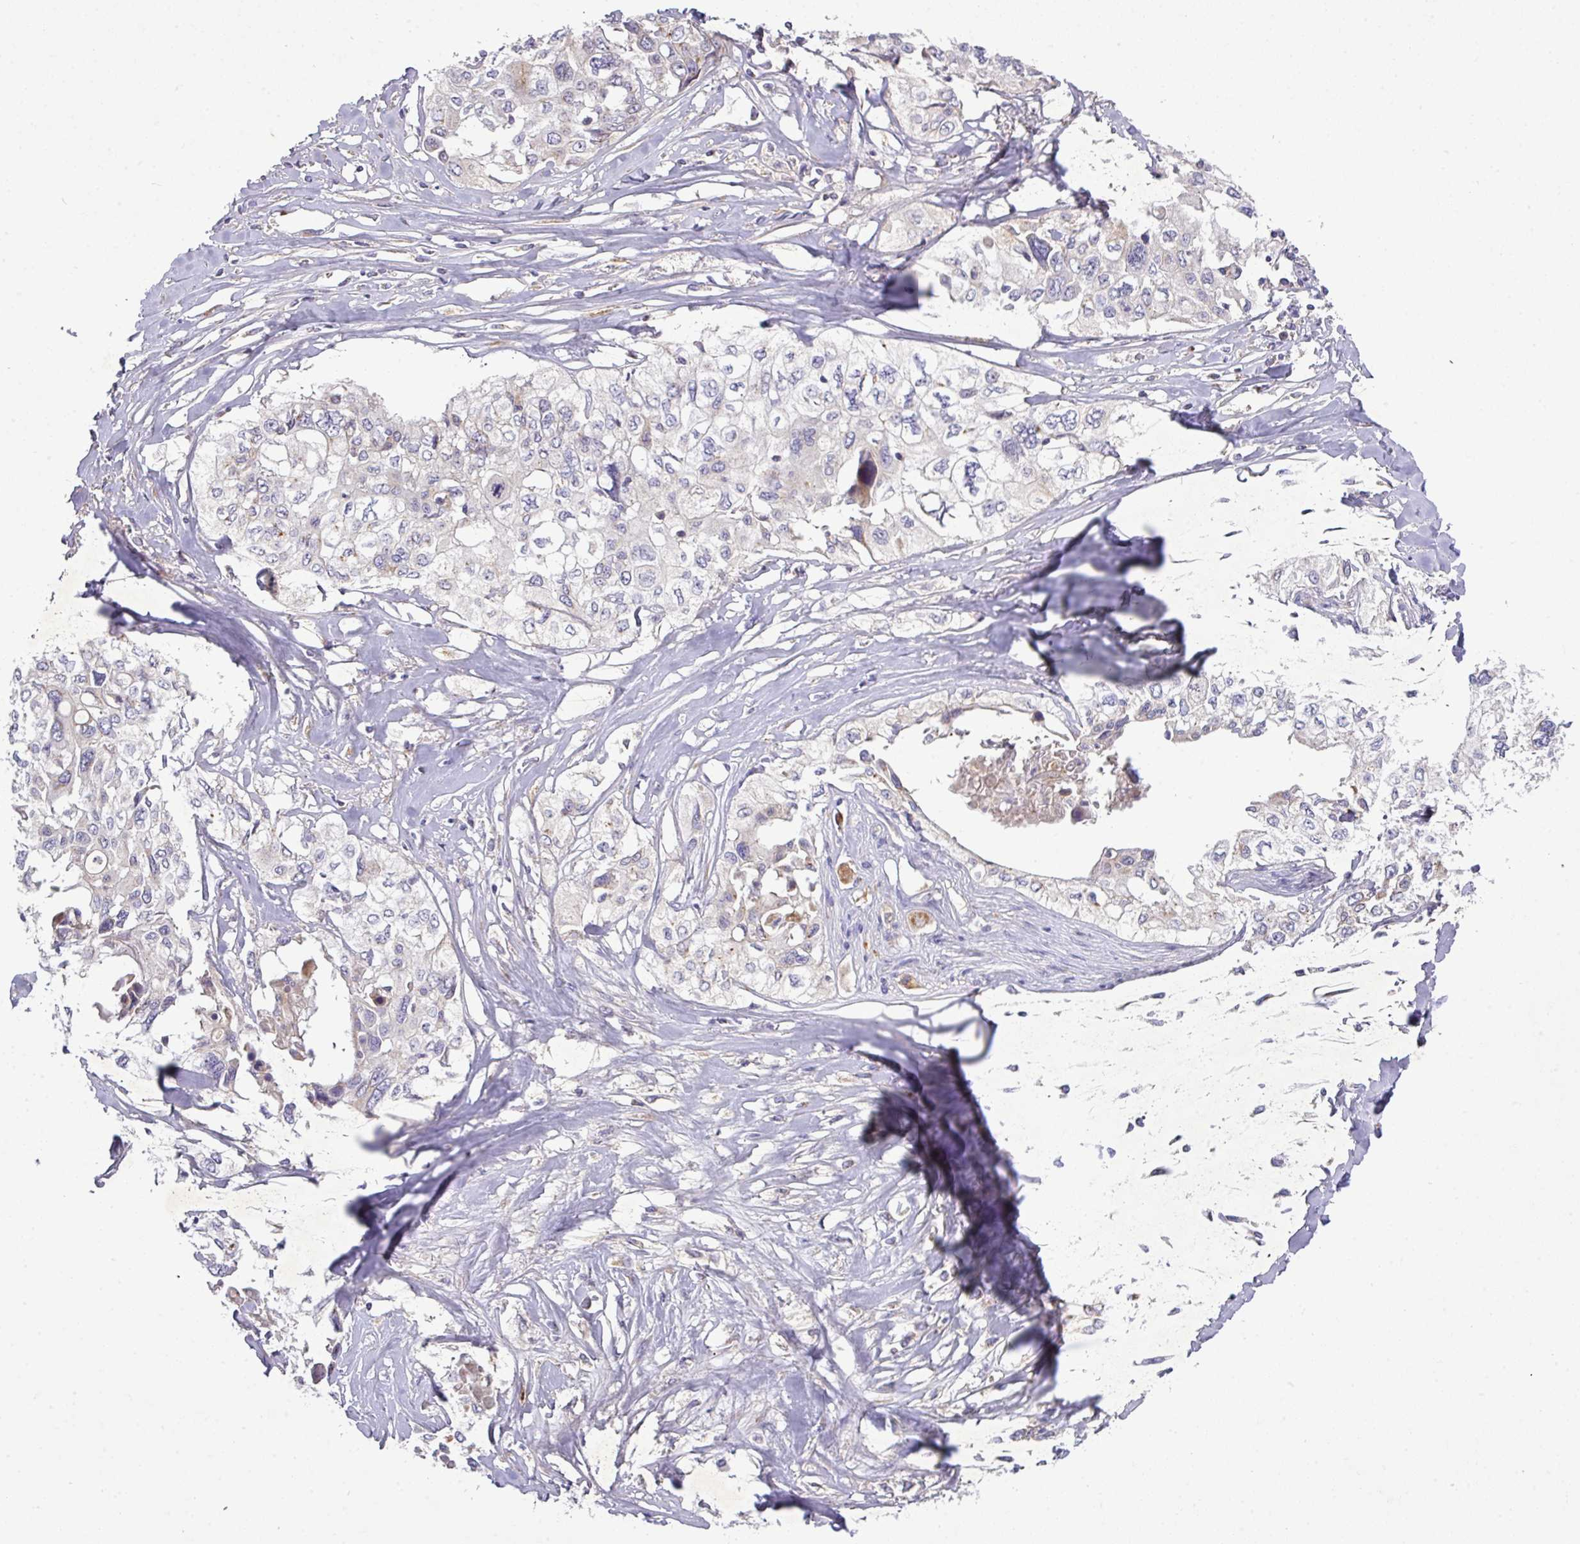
{"staining": {"intensity": "negative", "quantity": "none", "location": "none"}, "tissue": "cervical cancer", "cell_type": "Tumor cells", "image_type": "cancer", "snomed": [{"axis": "morphology", "description": "Squamous cell carcinoma, NOS"}, {"axis": "topography", "description": "Cervix"}], "caption": "Immunohistochemical staining of human cervical cancer (squamous cell carcinoma) displays no significant expression in tumor cells.", "gene": "VTI1A", "patient": {"sex": "female", "age": 31}}